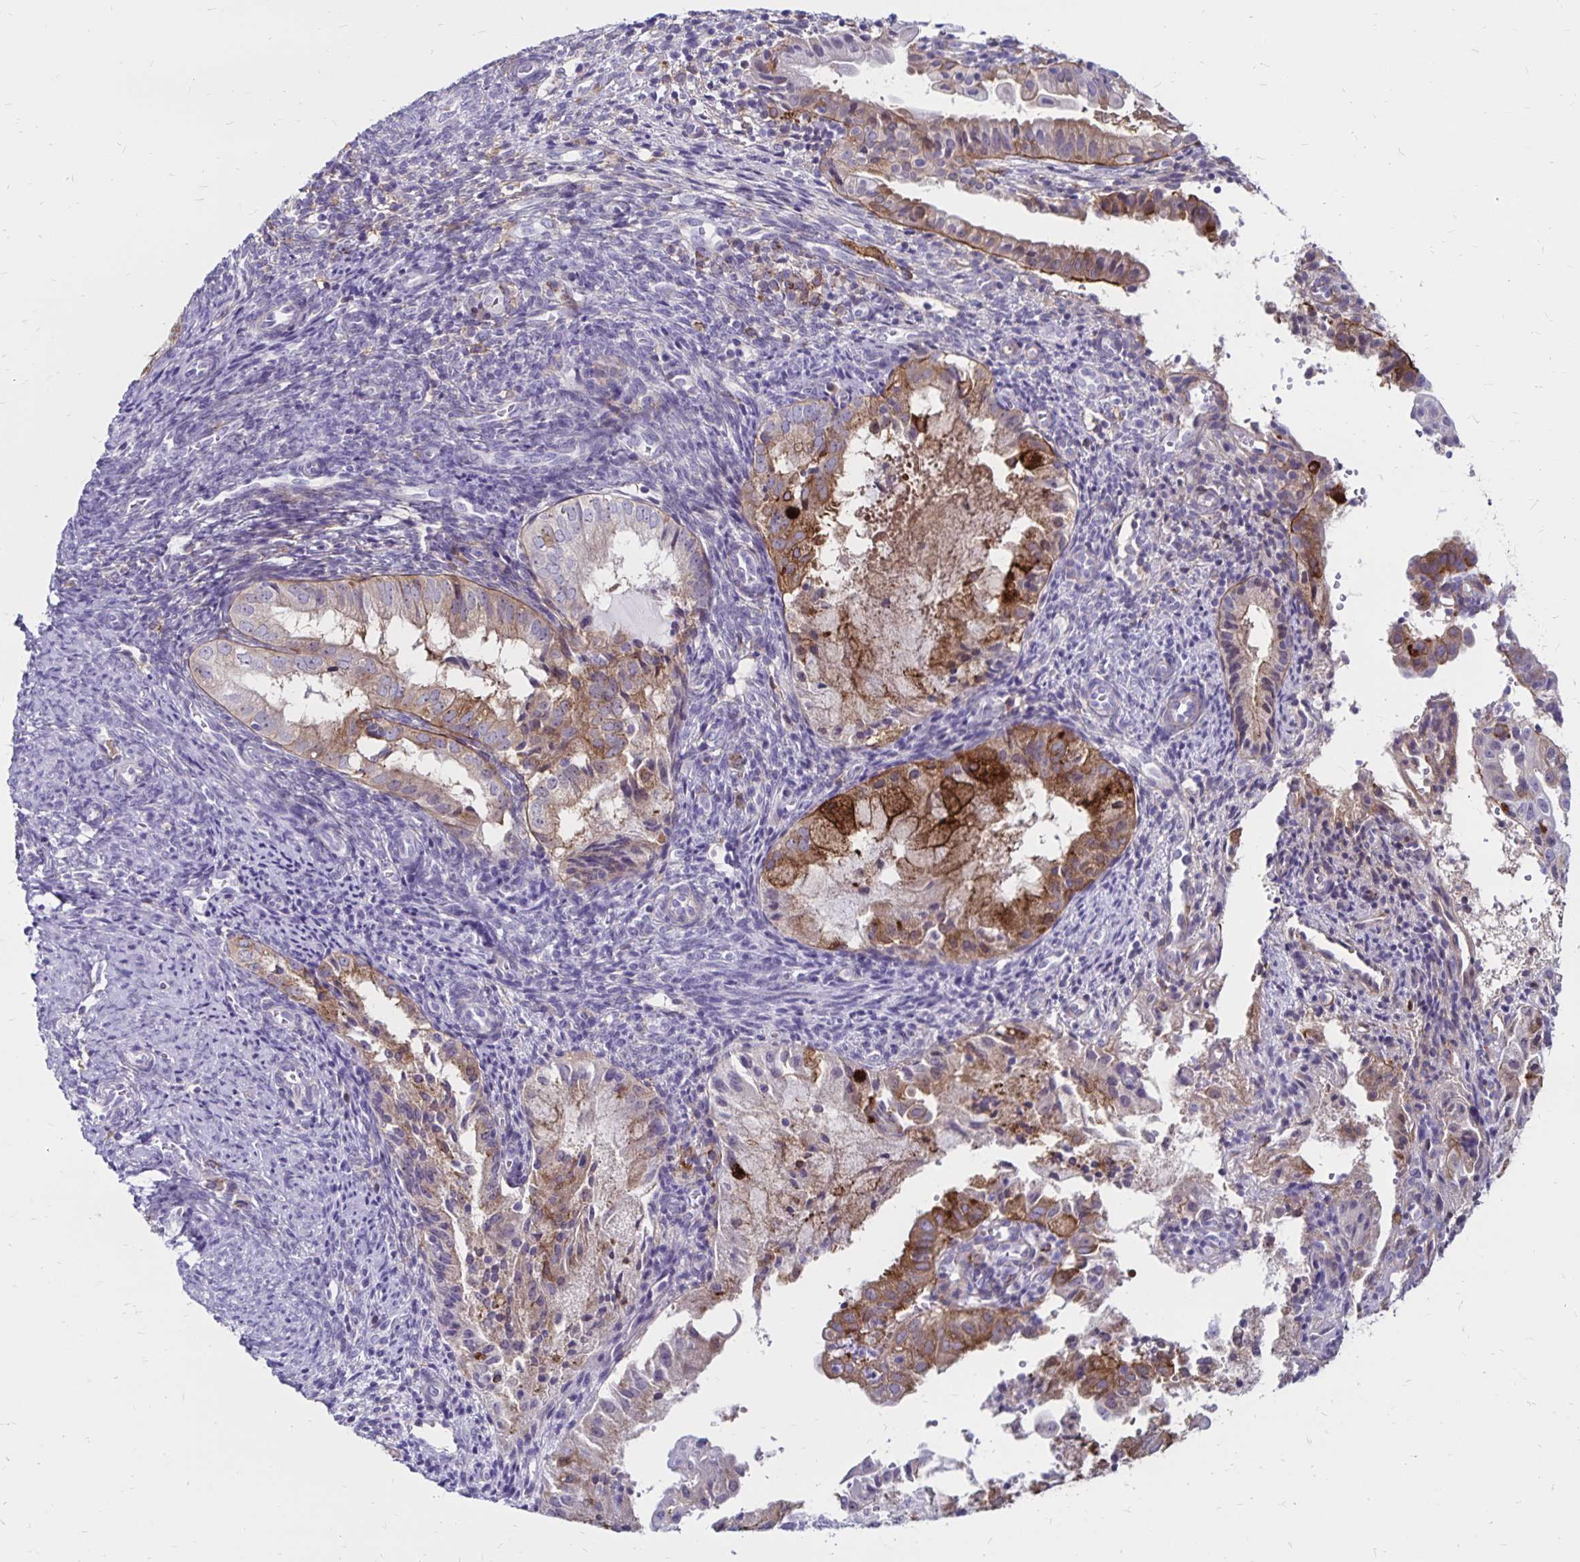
{"staining": {"intensity": "moderate", "quantity": "<25%", "location": "cytoplasmic/membranous"}, "tissue": "endometrial cancer", "cell_type": "Tumor cells", "image_type": "cancer", "snomed": [{"axis": "morphology", "description": "Adenocarcinoma, NOS"}, {"axis": "topography", "description": "Endometrium"}], "caption": "The histopathology image demonstrates immunohistochemical staining of adenocarcinoma (endometrial). There is moderate cytoplasmic/membranous positivity is present in about <25% of tumor cells.", "gene": "TNS3", "patient": {"sex": "female", "age": 55}}